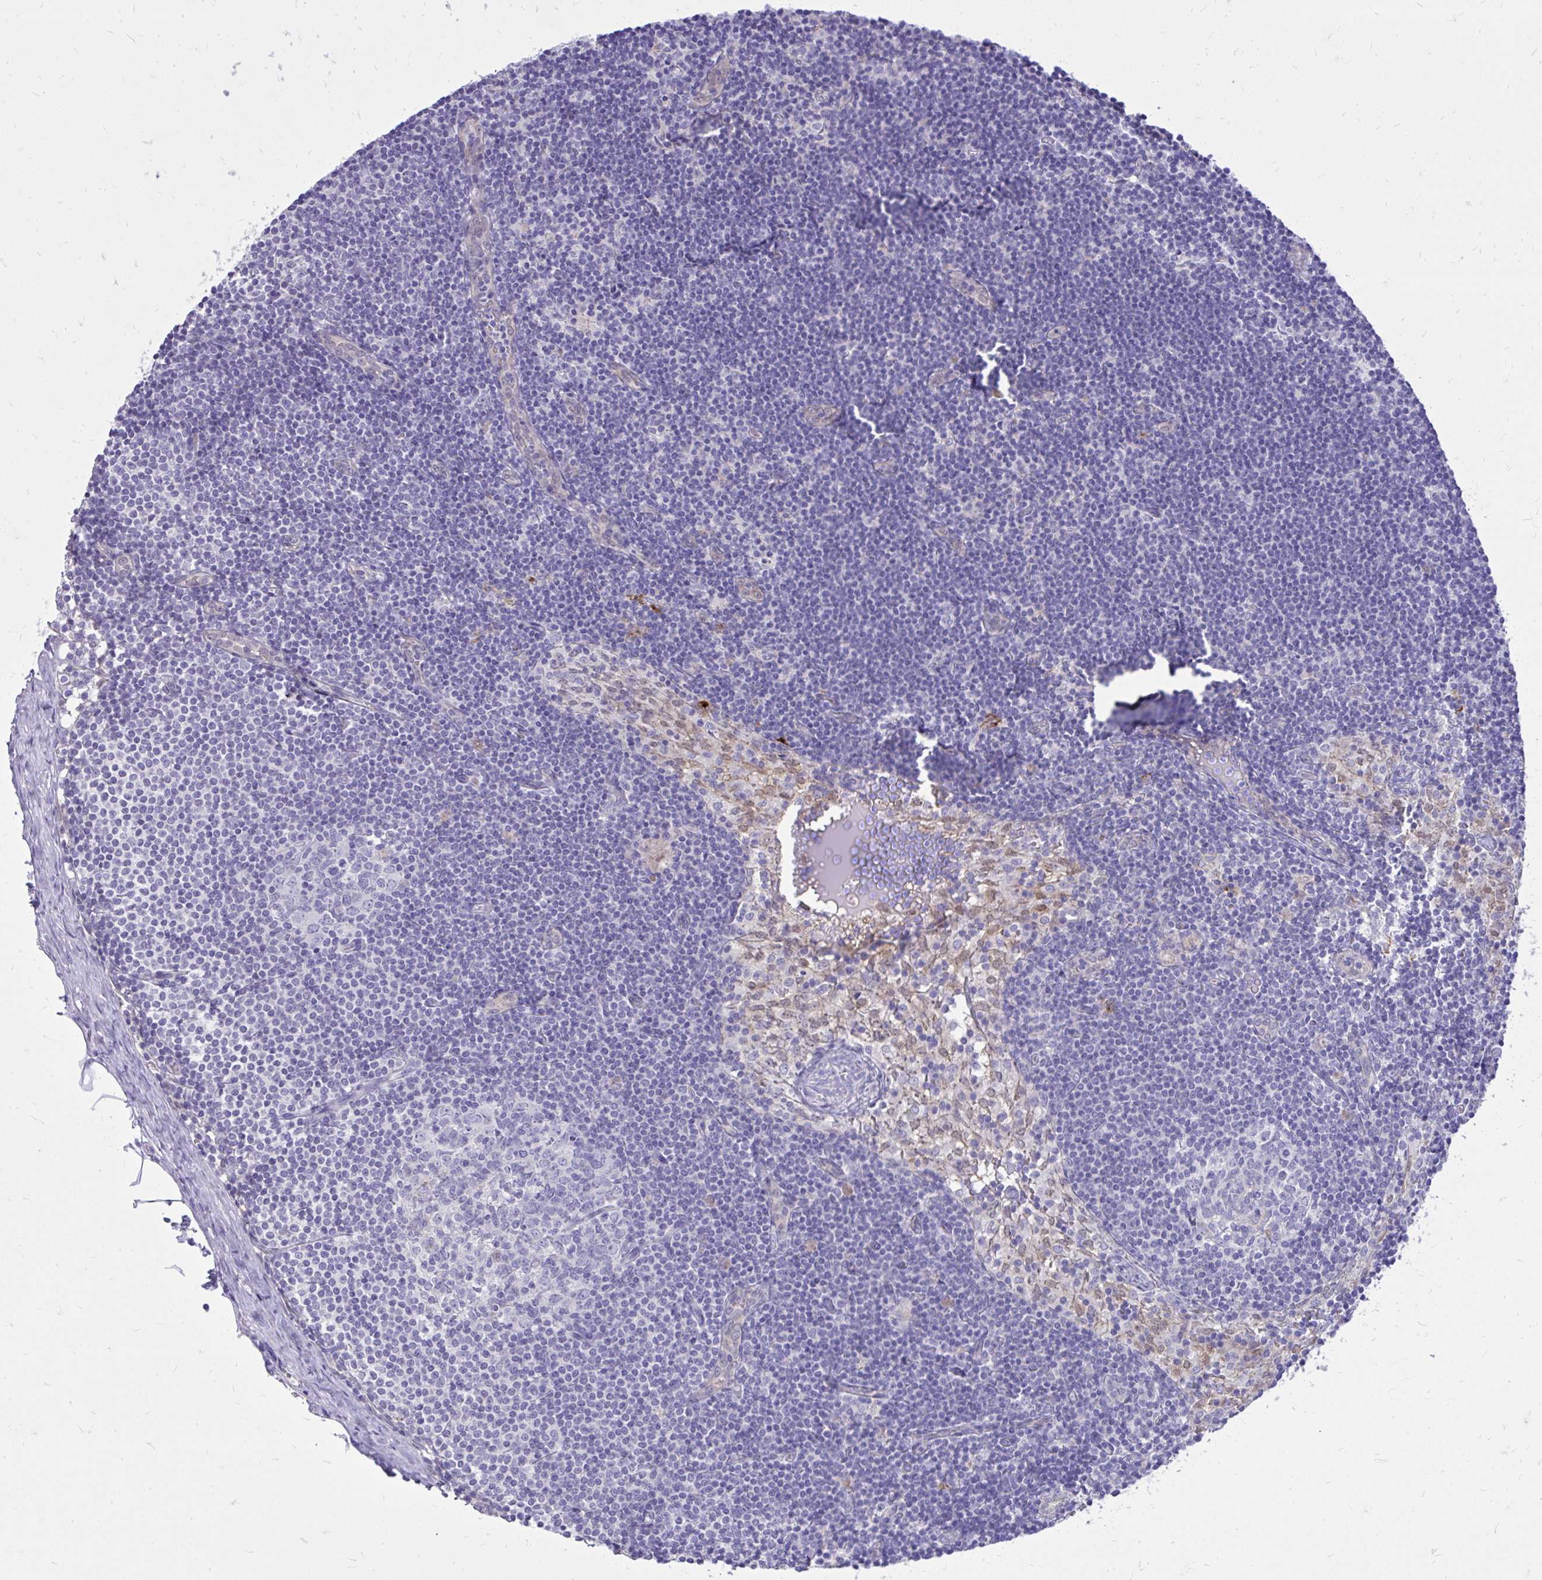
{"staining": {"intensity": "negative", "quantity": "none", "location": "none"}, "tissue": "lymph node", "cell_type": "Germinal center cells", "image_type": "normal", "snomed": [{"axis": "morphology", "description": "Normal tissue, NOS"}, {"axis": "topography", "description": "Lymph node"}], "caption": "This is an IHC image of normal human lymph node. There is no expression in germinal center cells.", "gene": "NNMT", "patient": {"sex": "female", "age": 31}}